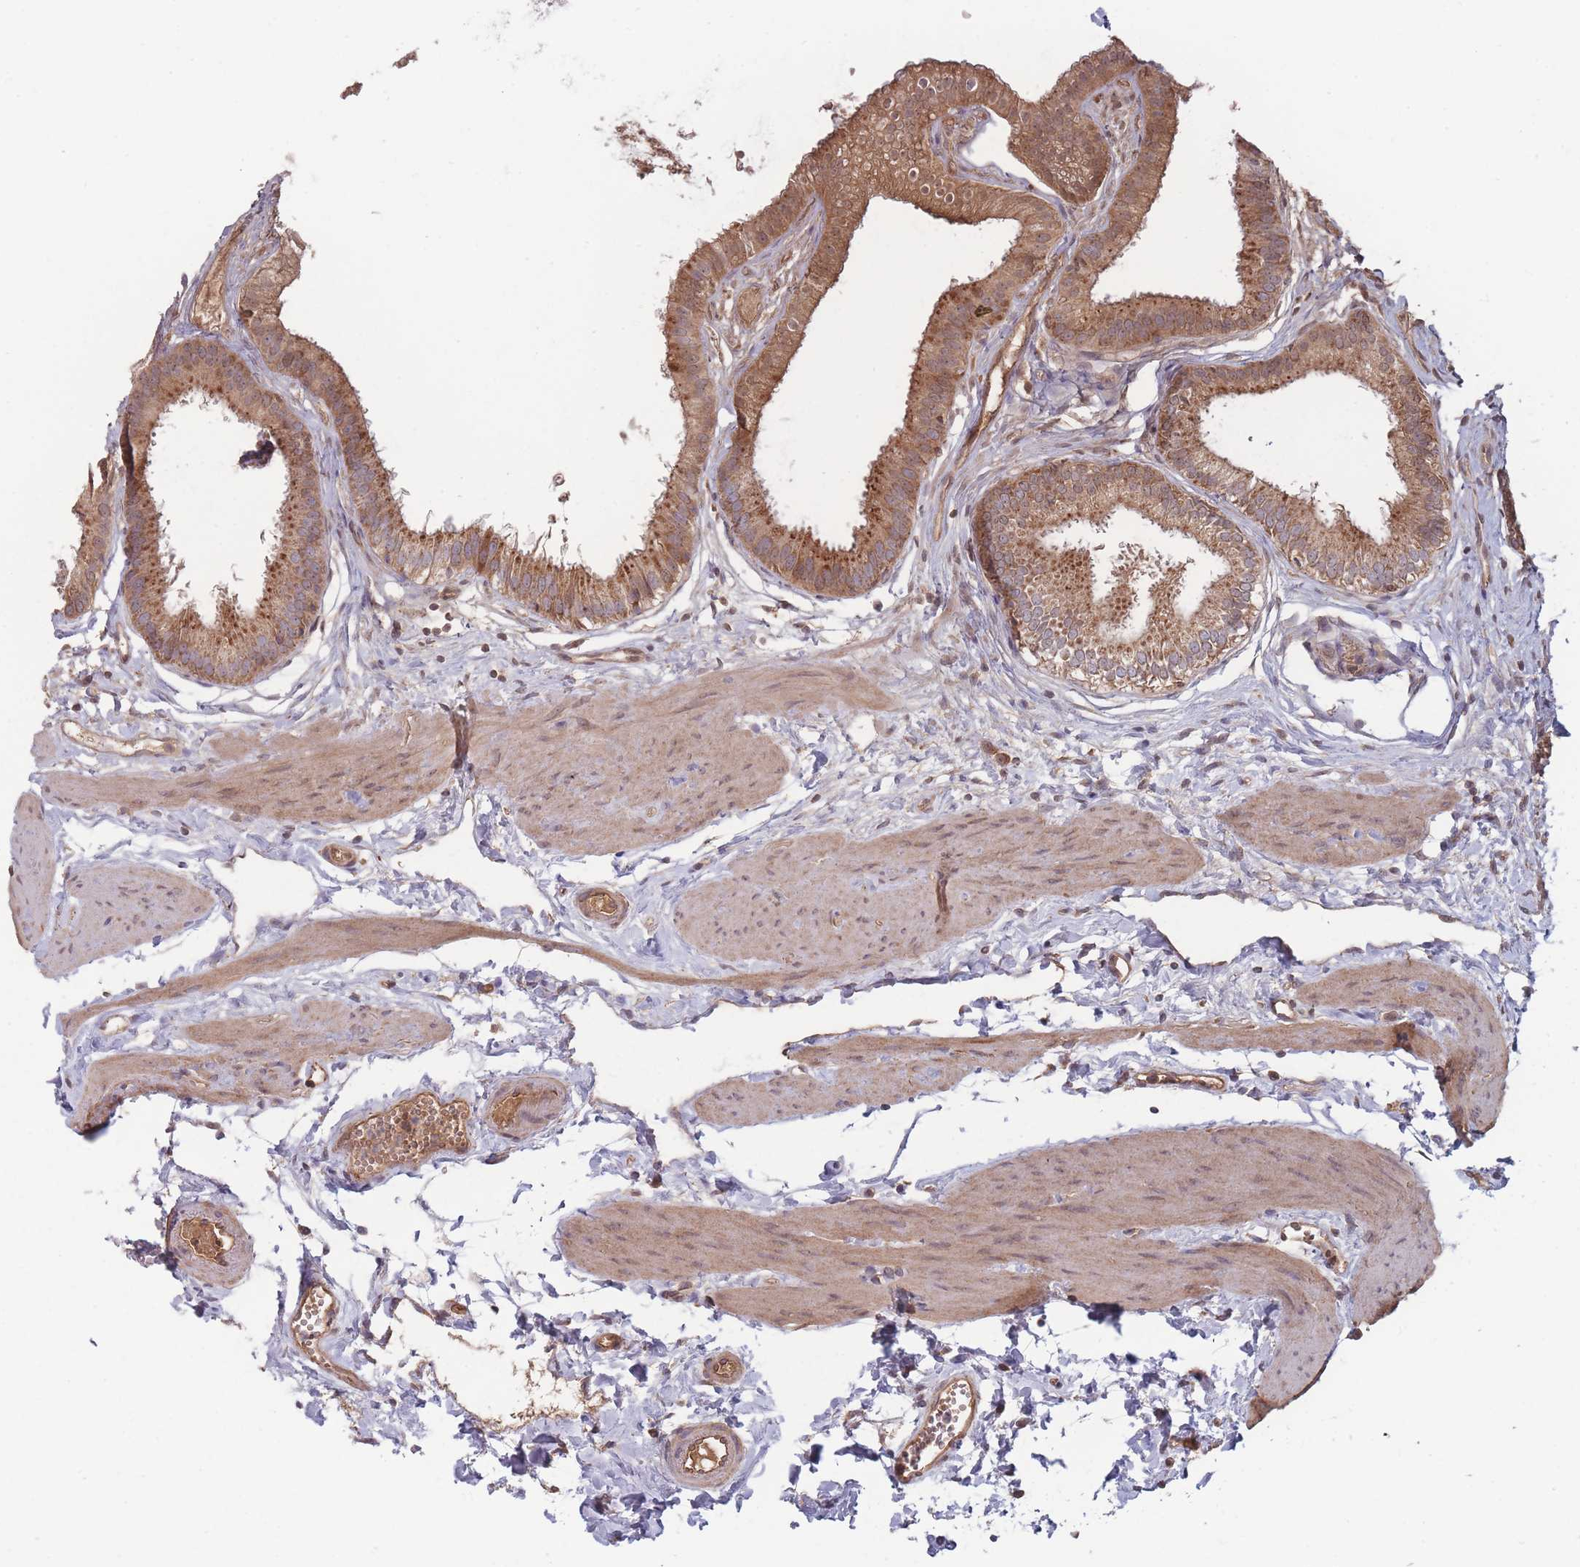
{"staining": {"intensity": "moderate", "quantity": ">75%", "location": "cytoplasmic/membranous"}, "tissue": "gallbladder", "cell_type": "Glandular cells", "image_type": "normal", "snomed": [{"axis": "morphology", "description": "Normal tissue, NOS"}, {"axis": "topography", "description": "Gallbladder"}], "caption": "This histopathology image displays normal gallbladder stained with immunohistochemistry (IHC) to label a protein in brown. The cytoplasmic/membranous of glandular cells show moderate positivity for the protein. Nuclei are counter-stained blue.", "gene": "ATP5MGL", "patient": {"sex": "female", "age": 54}}